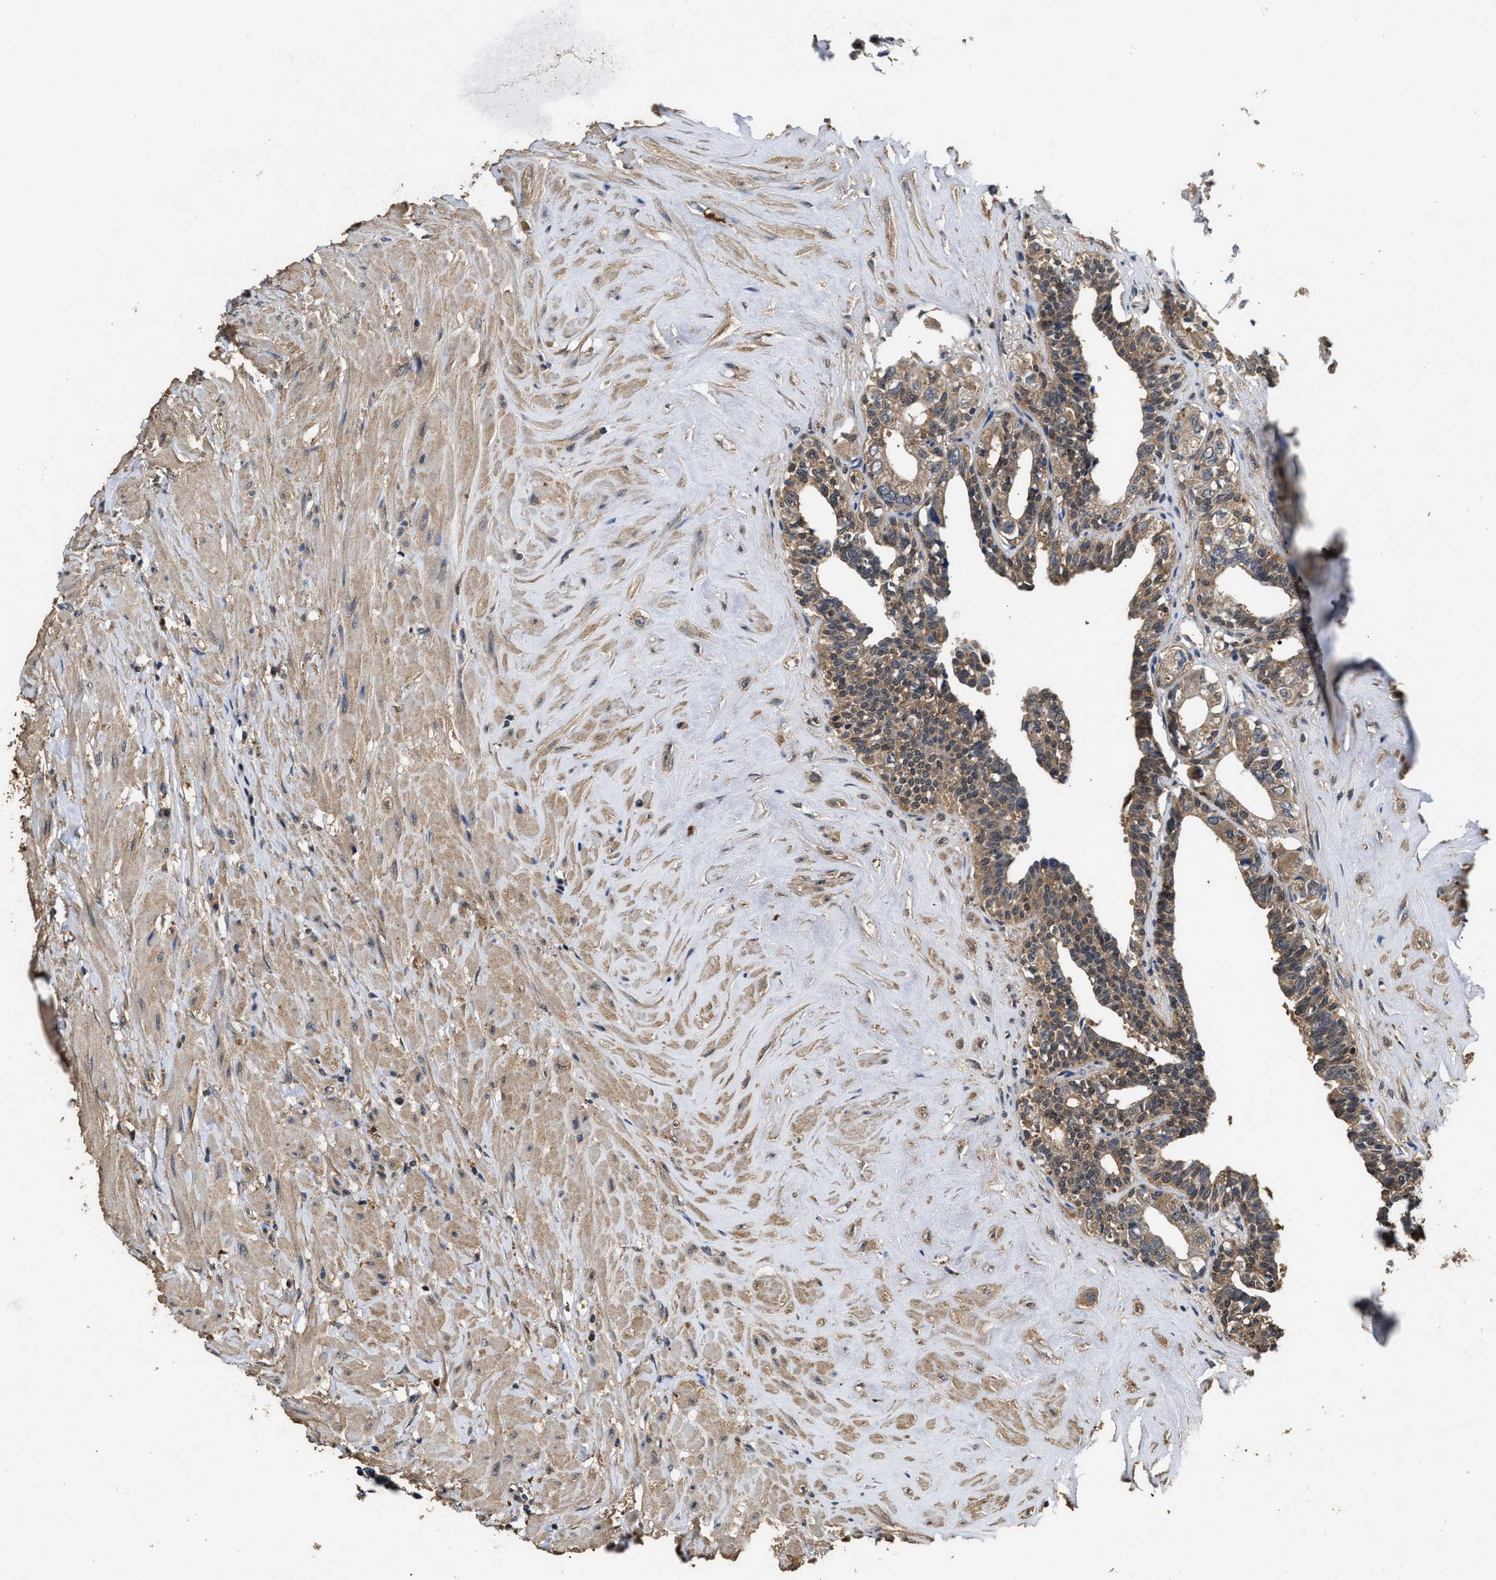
{"staining": {"intensity": "moderate", "quantity": "25%-75%", "location": "cytoplasmic/membranous"}, "tissue": "seminal vesicle", "cell_type": "Glandular cells", "image_type": "normal", "snomed": [{"axis": "morphology", "description": "Normal tissue, NOS"}, {"axis": "topography", "description": "Seminal veicle"}], "caption": "A medium amount of moderate cytoplasmic/membranous staining is identified in about 25%-75% of glandular cells in benign seminal vesicle.", "gene": "ACAT2", "patient": {"sex": "male", "age": 63}}